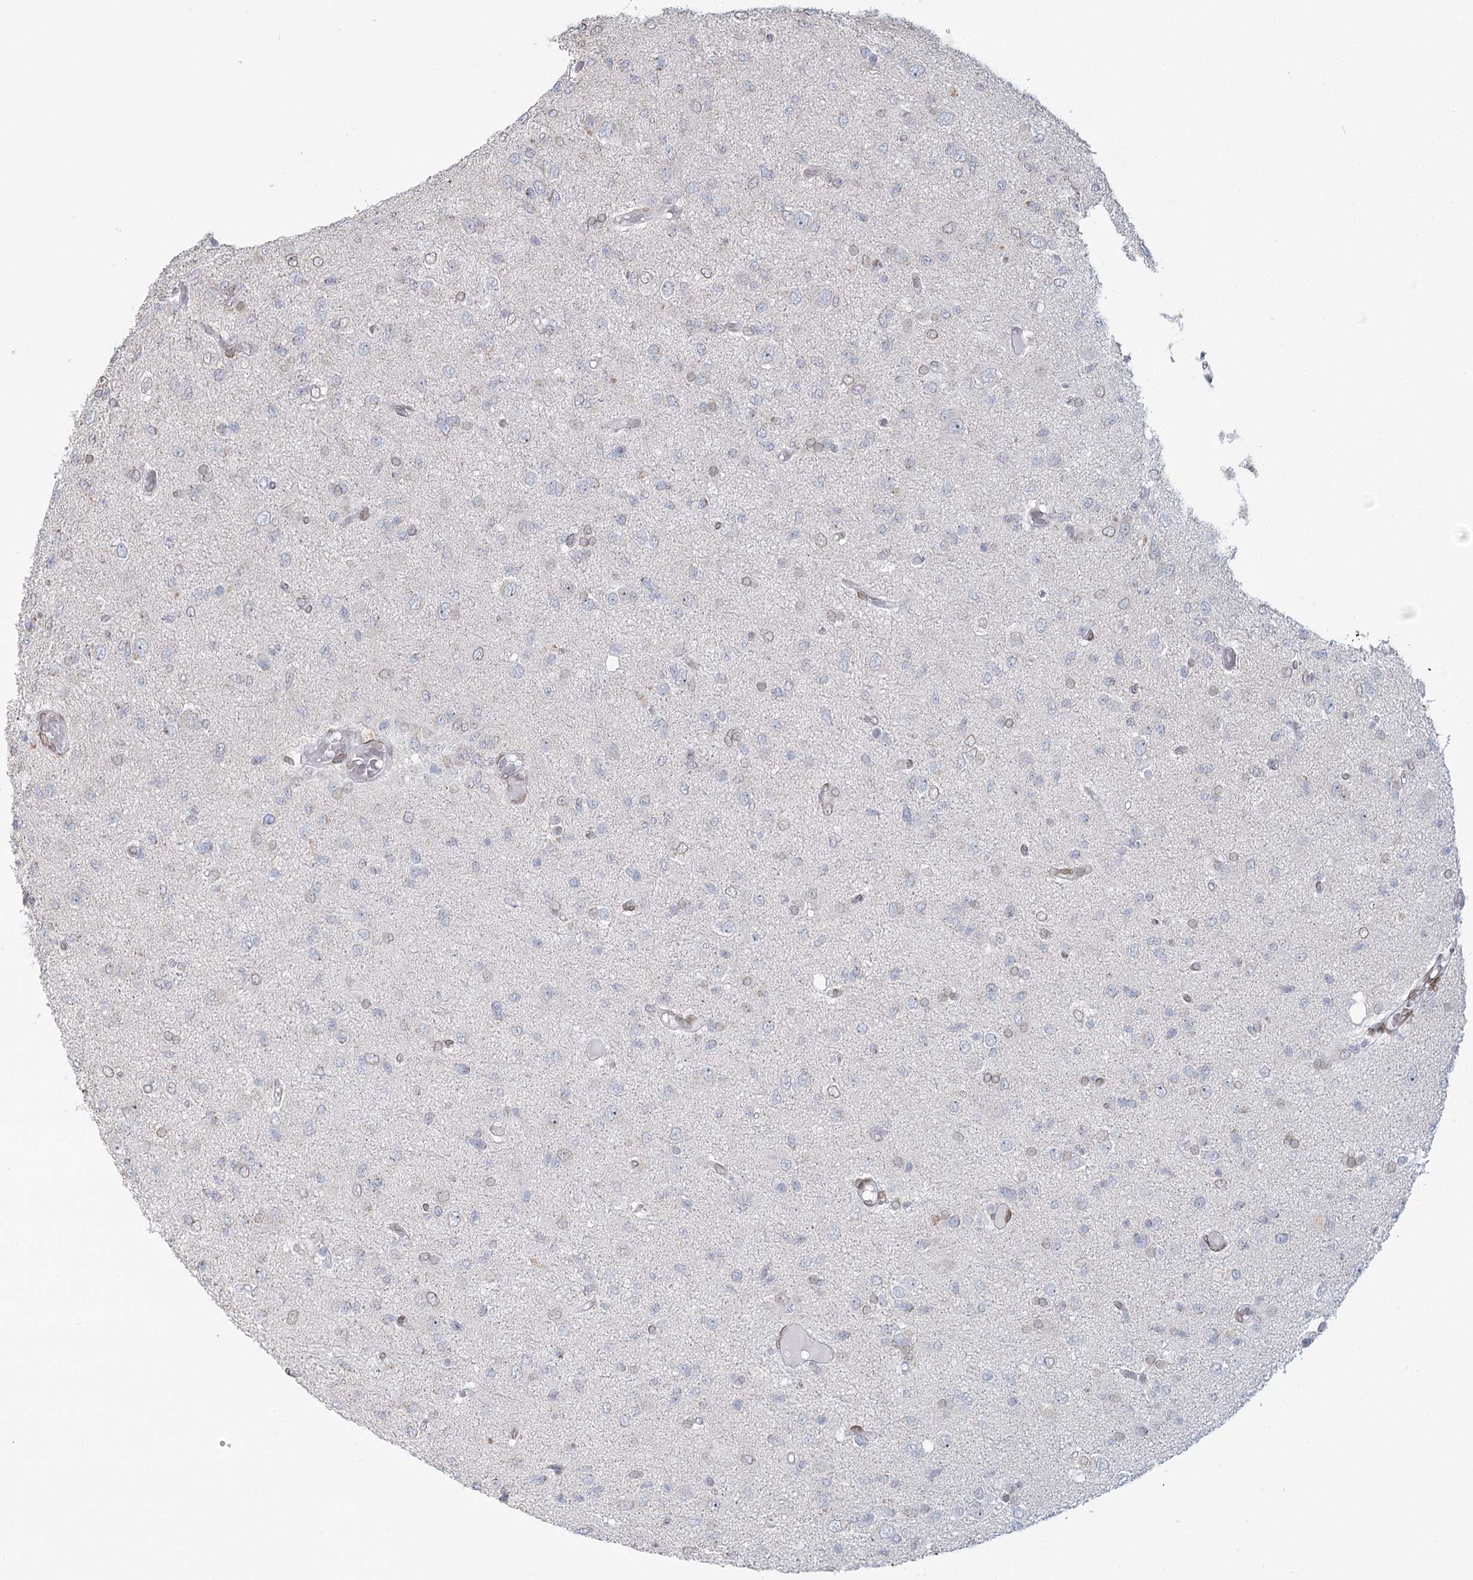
{"staining": {"intensity": "negative", "quantity": "none", "location": "none"}, "tissue": "glioma", "cell_type": "Tumor cells", "image_type": "cancer", "snomed": [{"axis": "morphology", "description": "Glioma, malignant, High grade"}, {"axis": "topography", "description": "Brain"}], "caption": "This is a micrograph of immunohistochemistry (IHC) staining of malignant high-grade glioma, which shows no expression in tumor cells.", "gene": "VWA5A", "patient": {"sex": "female", "age": 59}}